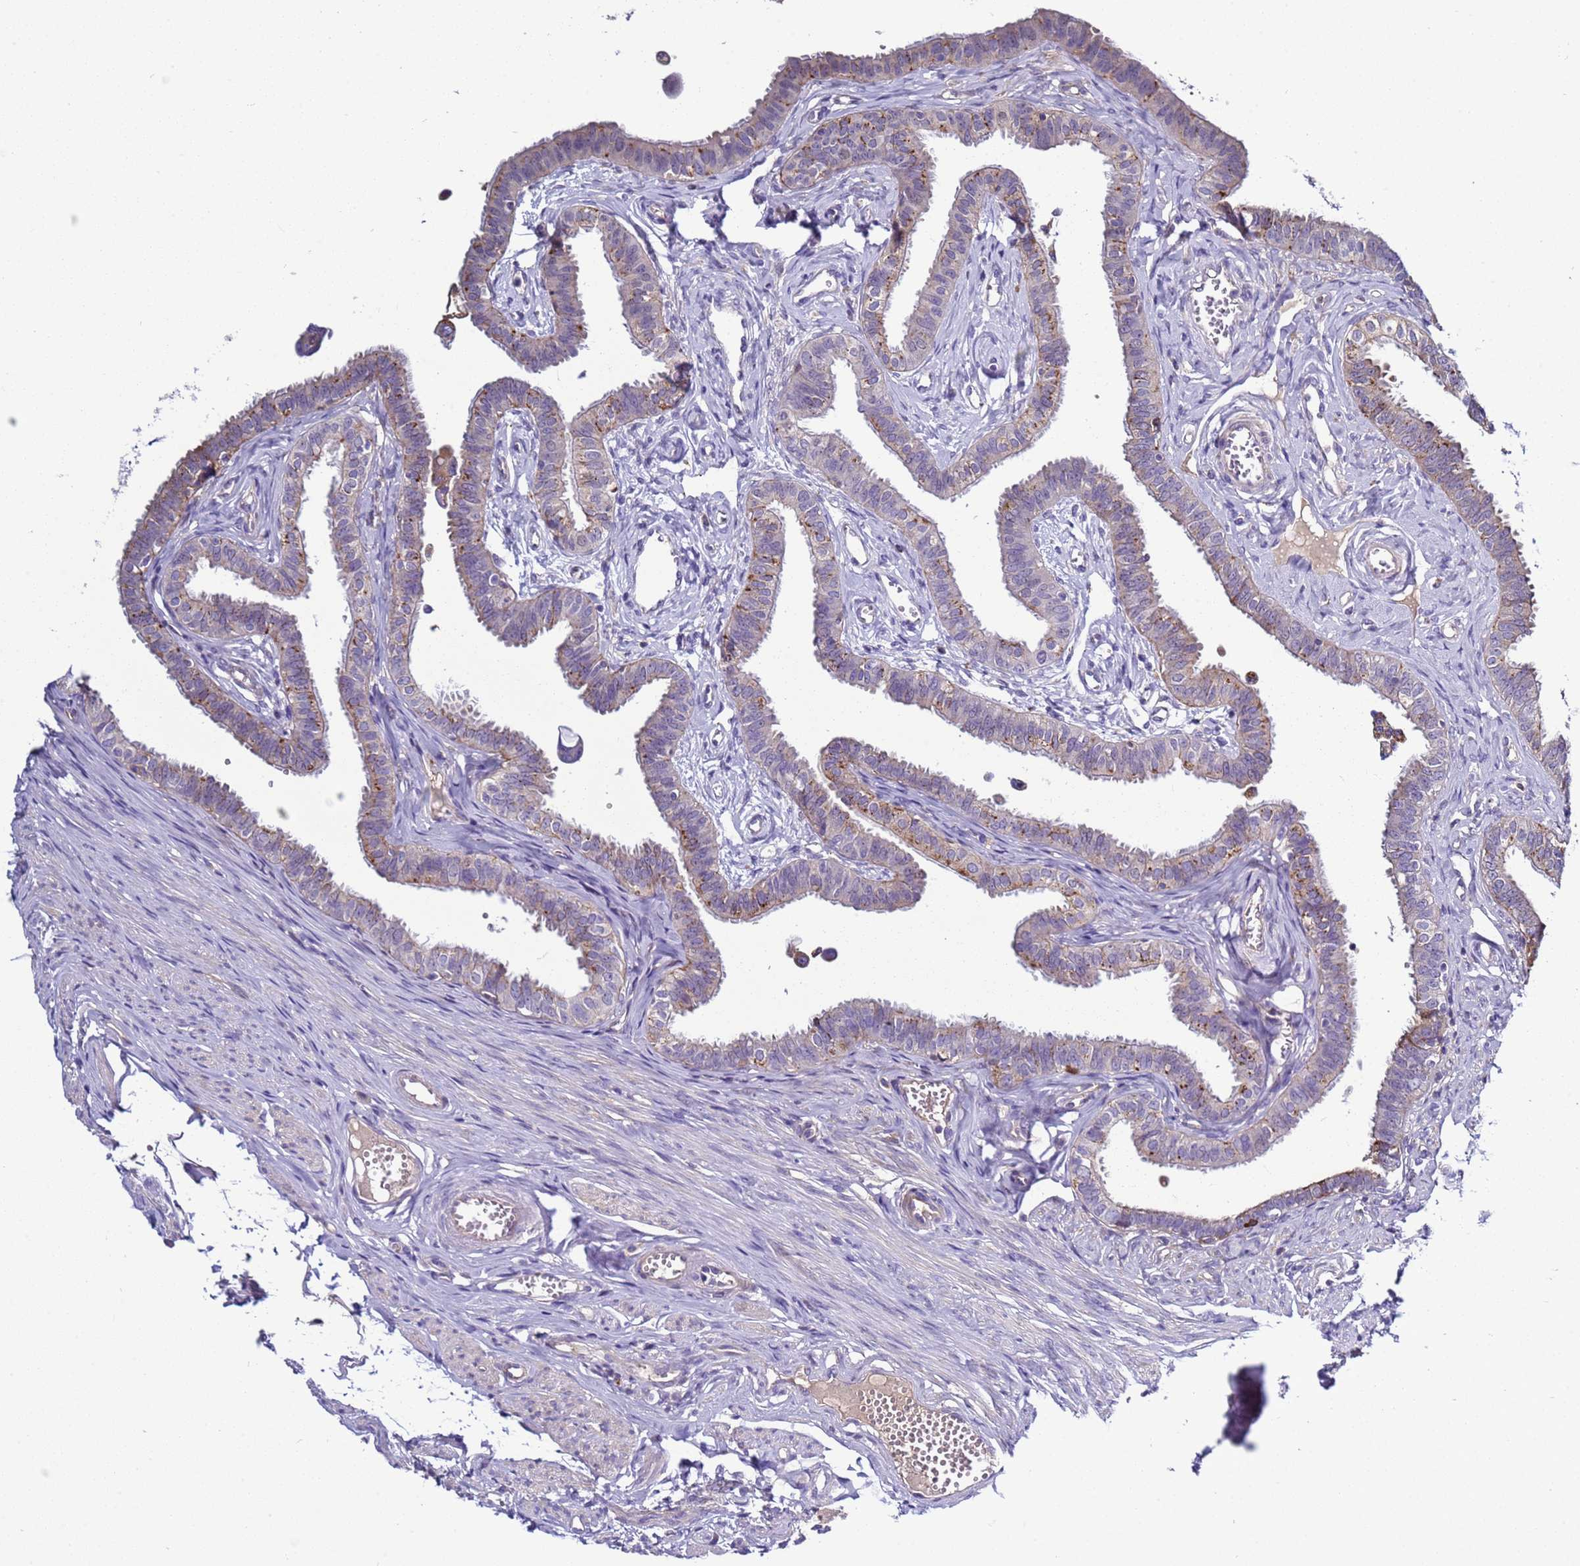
{"staining": {"intensity": "moderate", "quantity": "<25%", "location": "cytoplasmic/membranous"}, "tissue": "fallopian tube", "cell_type": "Glandular cells", "image_type": "normal", "snomed": [{"axis": "morphology", "description": "Normal tissue, NOS"}, {"axis": "morphology", "description": "Carcinoma, NOS"}, {"axis": "topography", "description": "Fallopian tube"}, {"axis": "topography", "description": "Ovary"}], "caption": "High-power microscopy captured an immunohistochemistry histopathology image of unremarkable fallopian tube, revealing moderate cytoplasmic/membranous staining in approximately <25% of glandular cells. The staining was performed using DAB to visualize the protein expression in brown, while the nuclei were stained in blue with hematoxylin (Magnification: 20x).", "gene": "NAT1", "patient": {"sex": "female", "age": 59}}